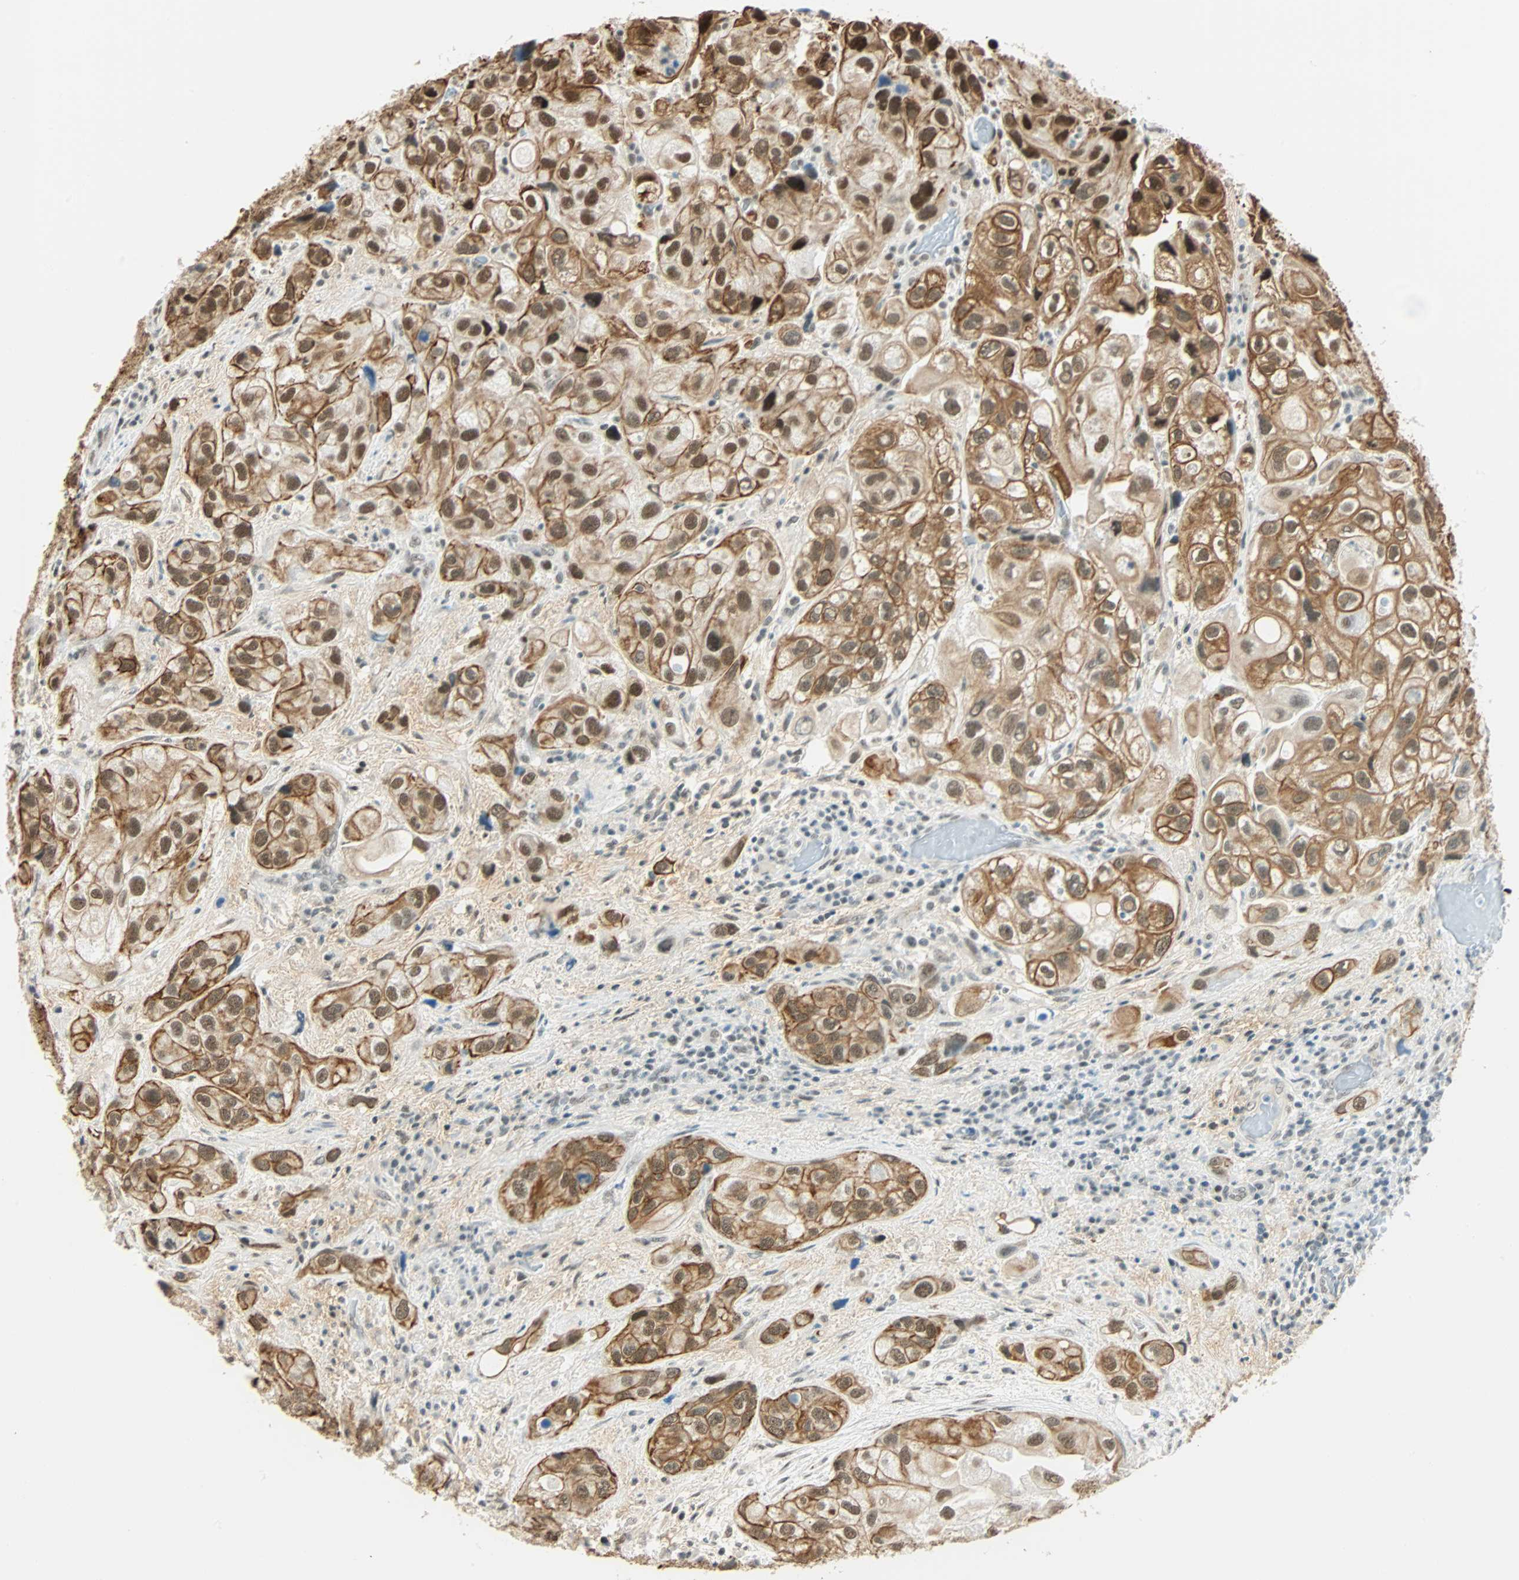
{"staining": {"intensity": "strong", "quantity": ">75%", "location": "cytoplasmic/membranous,nuclear"}, "tissue": "urothelial cancer", "cell_type": "Tumor cells", "image_type": "cancer", "snomed": [{"axis": "morphology", "description": "Urothelial carcinoma, High grade"}, {"axis": "topography", "description": "Urinary bladder"}], "caption": "Urothelial carcinoma (high-grade) stained with DAB immunohistochemistry (IHC) reveals high levels of strong cytoplasmic/membranous and nuclear staining in about >75% of tumor cells.", "gene": "NELFE", "patient": {"sex": "female", "age": 64}}